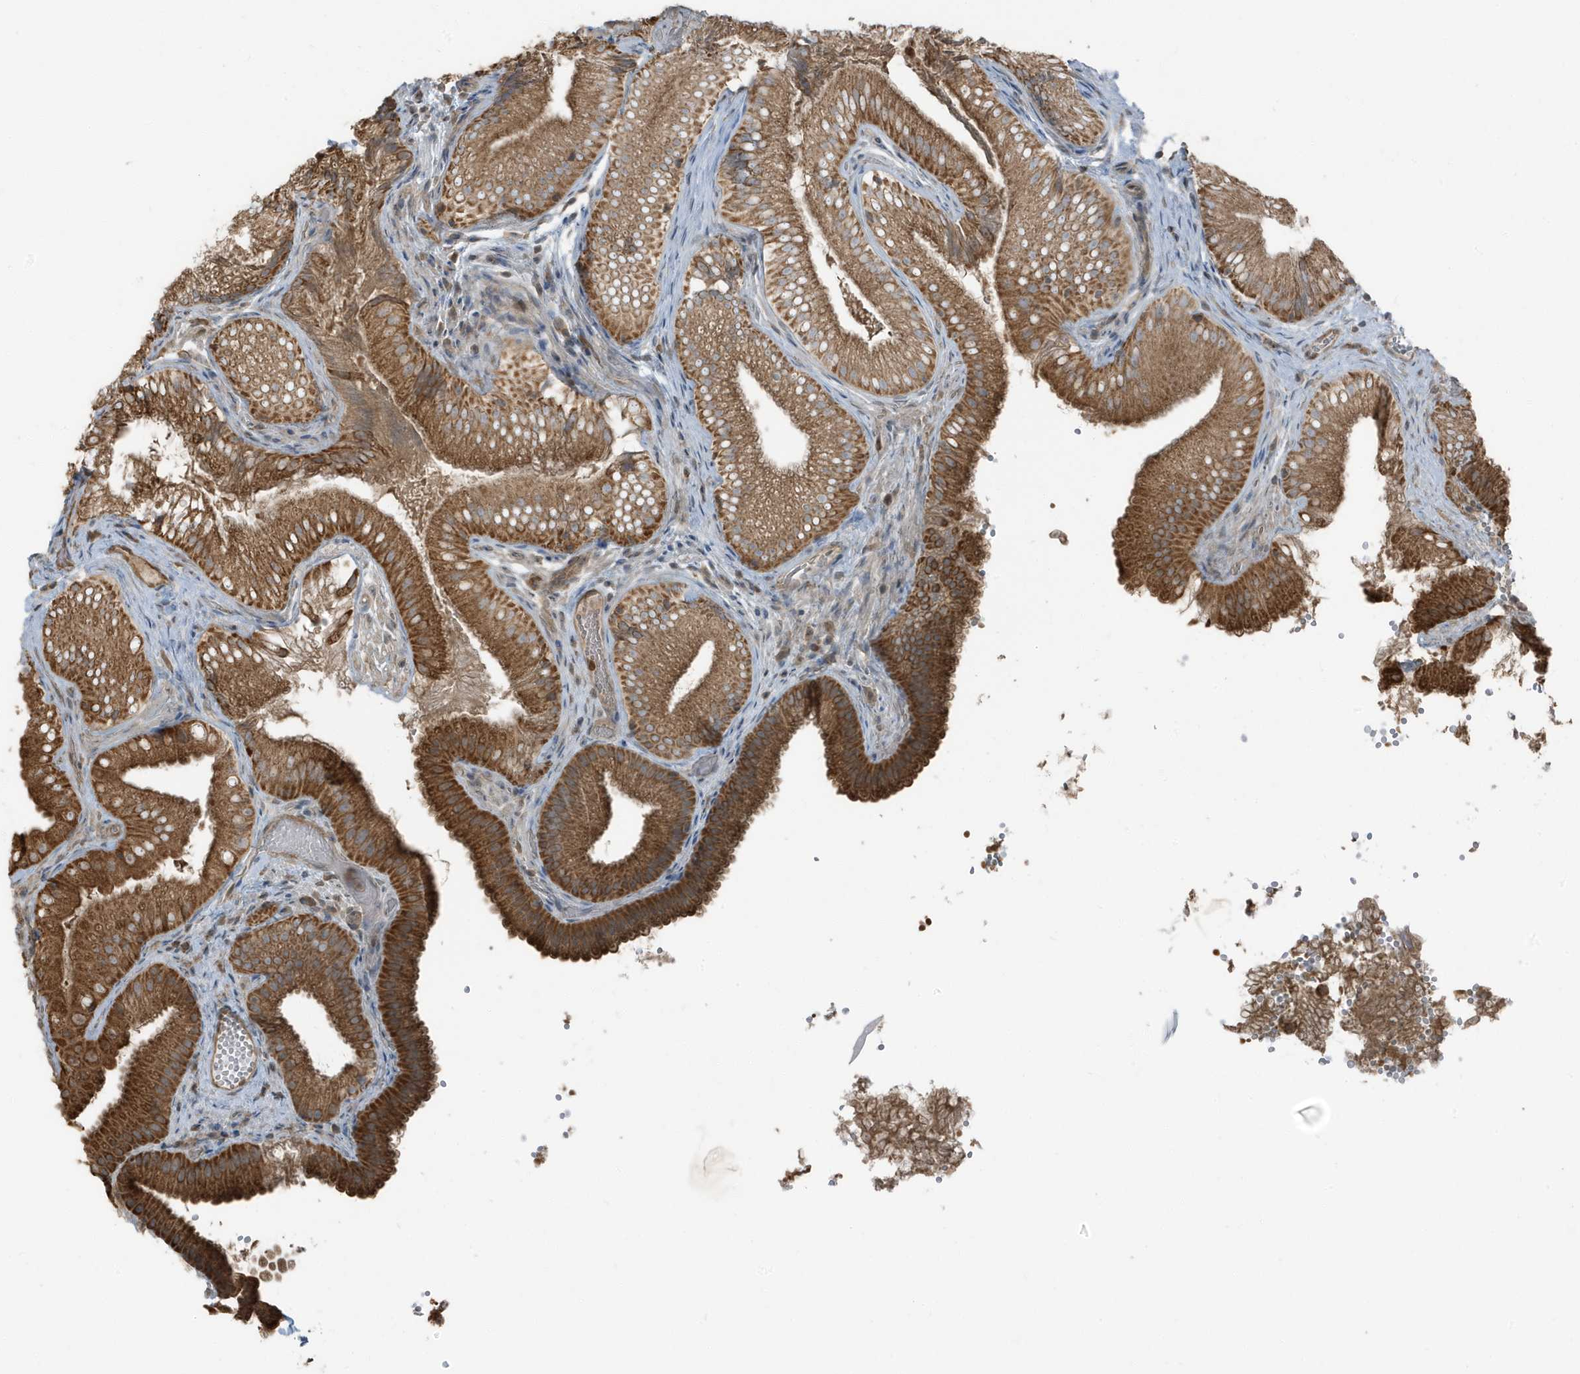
{"staining": {"intensity": "strong", "quantity": ">75%", "location": "cytoplasmic/membranous"}, "tissue": "gallbladder", "cell_type": "Glandular cells", "image_type": "normal", "snomed": [{"axis": "morphology", "description": "Normal tissue, NOS"}, {"axis": "topography", "description": "Gallbladder"}], "caption": "A brown stain highlights strong cytoplasmic/membranous positivity of a protein in glandular cells of normal human gallbladder.", "gene": "AZI2", "patient": {"sex": "female", "age": 30}}